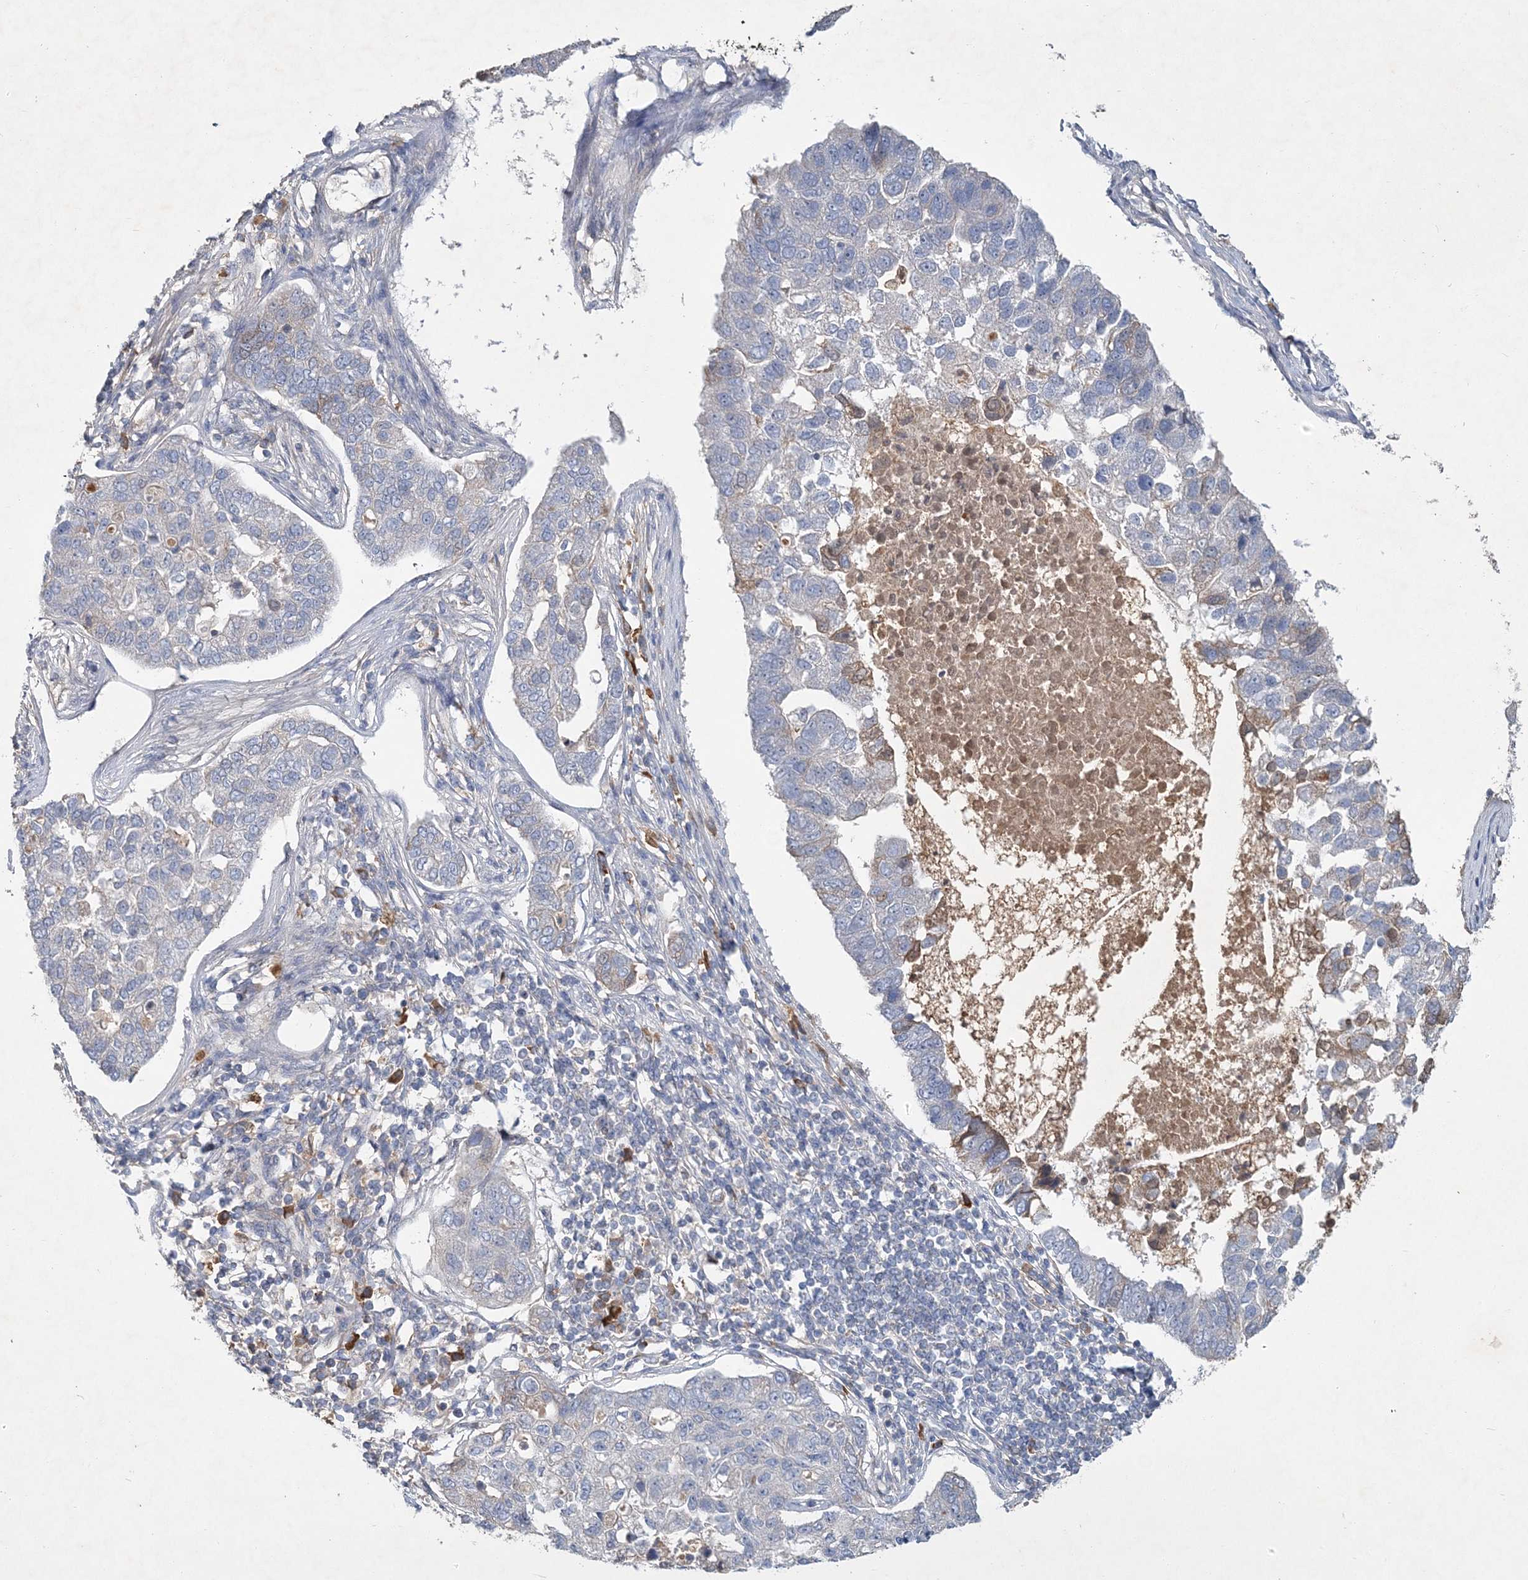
{"staining": {"intensity": "moderate", "quantity": "<25%", "location": "cytoplasmic/membranous"}, "tissue": "pancreatic cancer", "cell_type": "Tumor cells", "image_type": "cancer", "snomed": [{"axis": "morphology", "description": "Adenocarcinoma, NOS"}, {"axis": "topography", "description": "Pancreas"}], "caption": "This micrograph reveals IHC staining of human adenocarcinoma (pancreatic), with low moderate cytoplasmic/membranous positivity in about <25% of tumor cells.", "gene": "RNF25", "patient": {"sex": "female", "age": 61}}